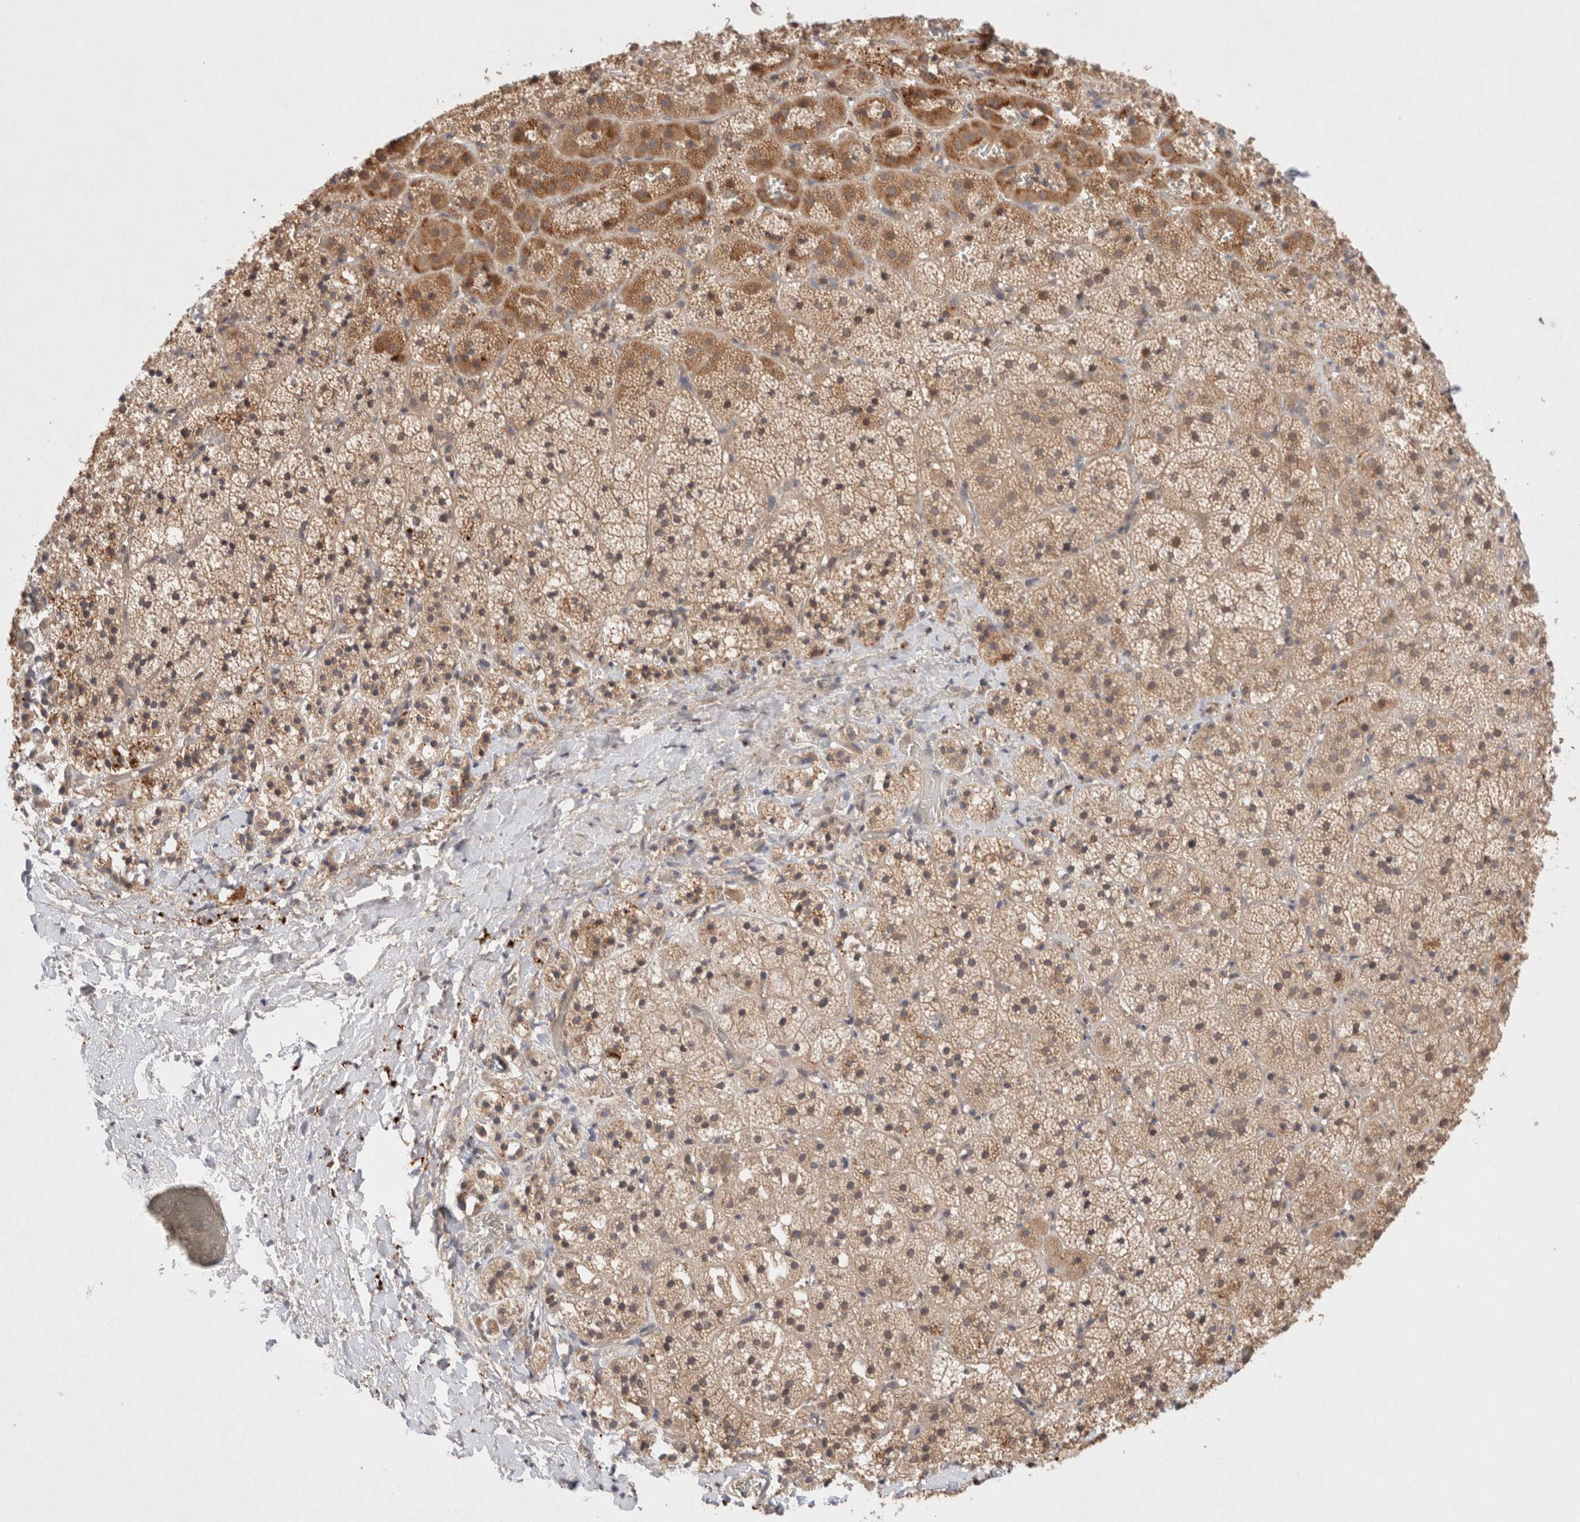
{"staining": {"intensity": "moderate", "quantity": ">75%", "location": "cytoplasmic/membranous"}, "tissue": "adrenal gland", "cell_type": "Glandular cells", "image_type": "normal", "snomed": [{"axis": "morphology", "description": "Normal tissue, NOS"}, {"axis": "topography", "description": "Adrenal gland"}], "caption": "The photomicrograph displays staining of unremarkable adrenal gland, revealing moderate cytoplasmic/membranous protein positivity (brown color) within glandular cells.", "gene": "KLHL20", "patient": {"sex": "female", "age": 44}}